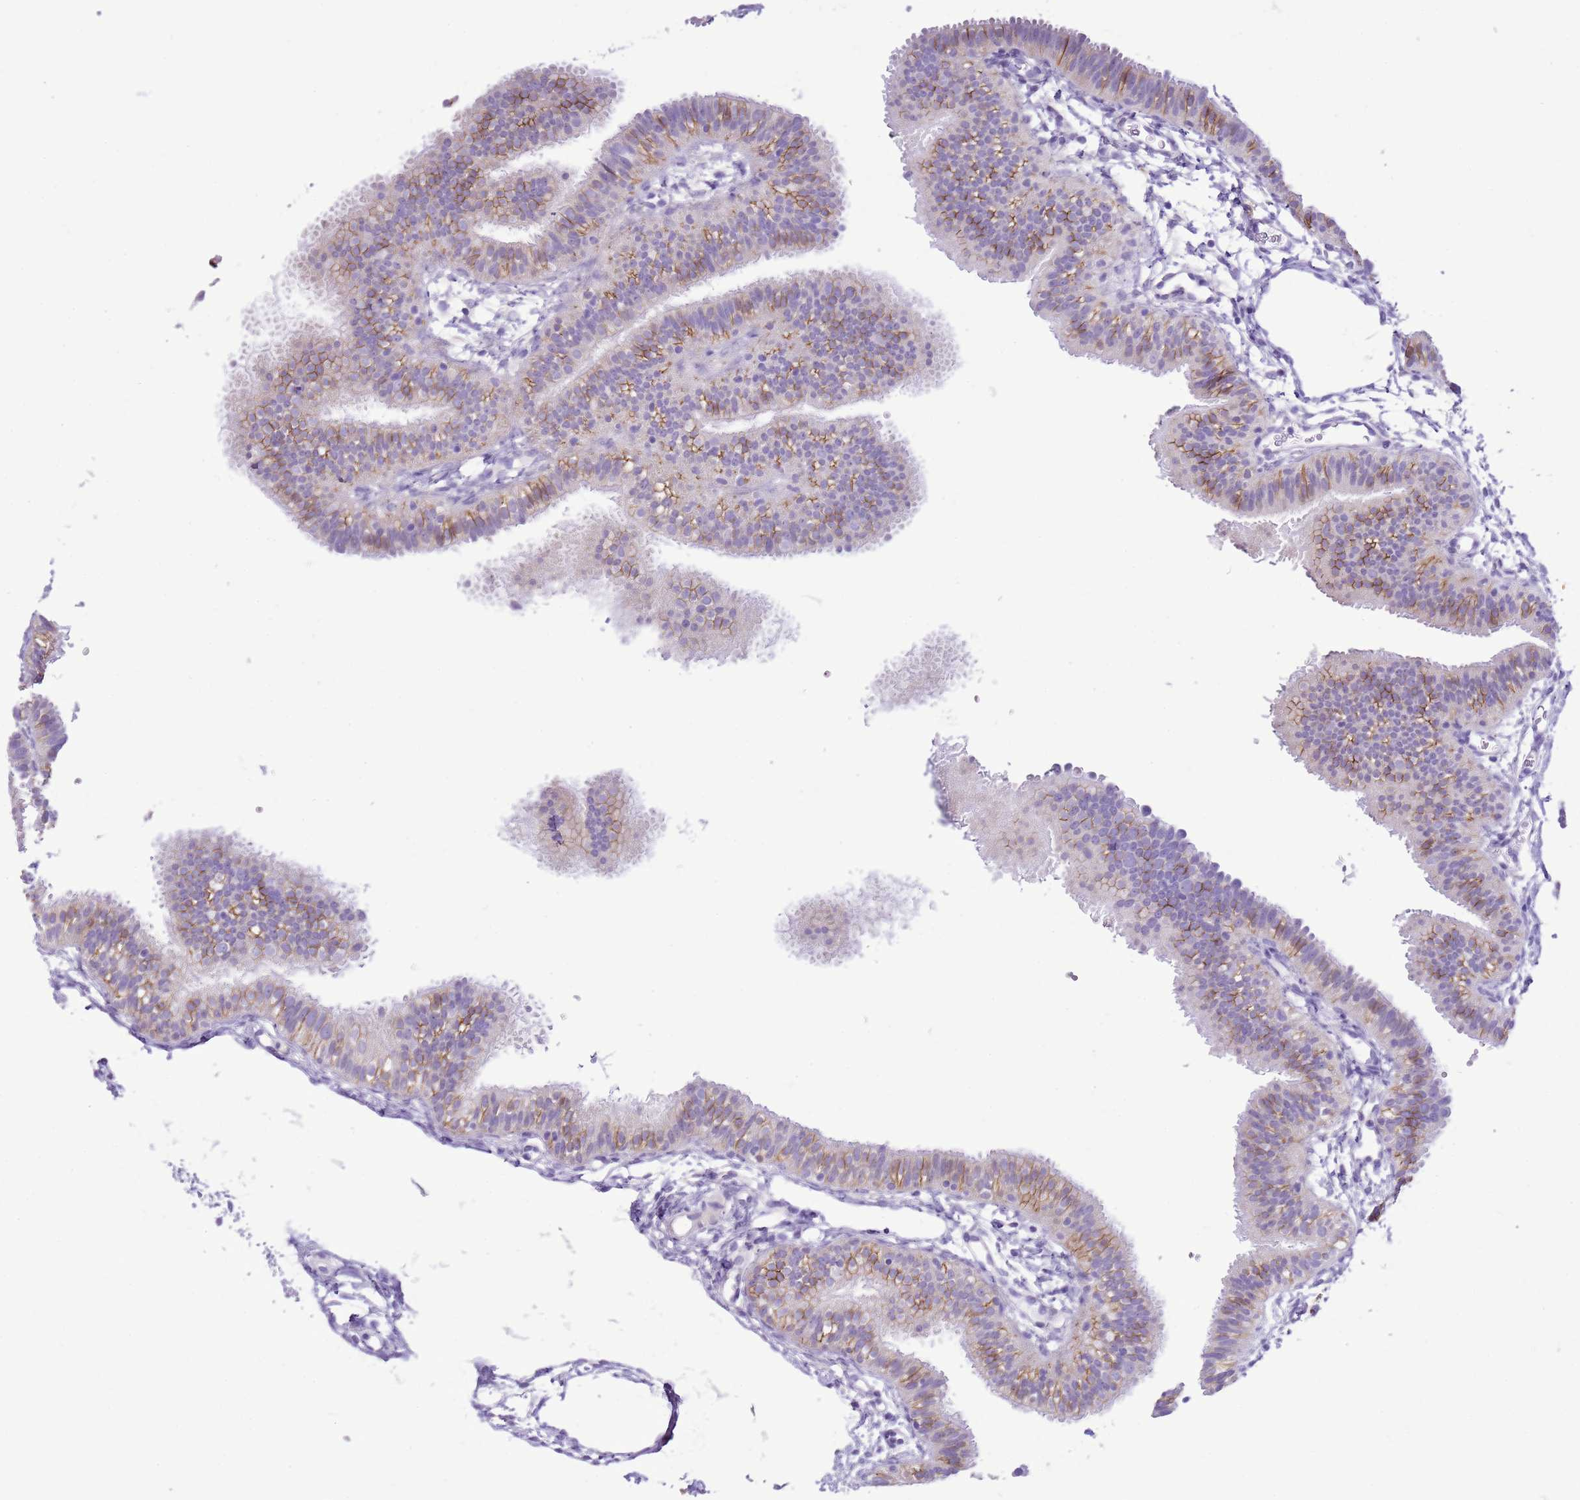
{"staining": {"intensity": "moderate", "quantity": "25%-75%", "location": "cytoplasmic/membranous"}, "tissue": "fallopian tube", "cell_type": "Glandular cells", "image_type": "normal", "snomed": [{"axis": "morphology", "description": "Normal tissue, NOS"}, {"axis": "topography", "description": "Fallopian tube"}], "caption": "Immunohistochemical staining of benign fallopian tube exhibits medium levels of moderate cytoplasmic/membranous positivity in about 25%-75% of glandular cells. (Brightfield microscopy of DAB IHC at high magnification).", "gene": "AAR2", "patient": {"sex": "female", "age": 35}}